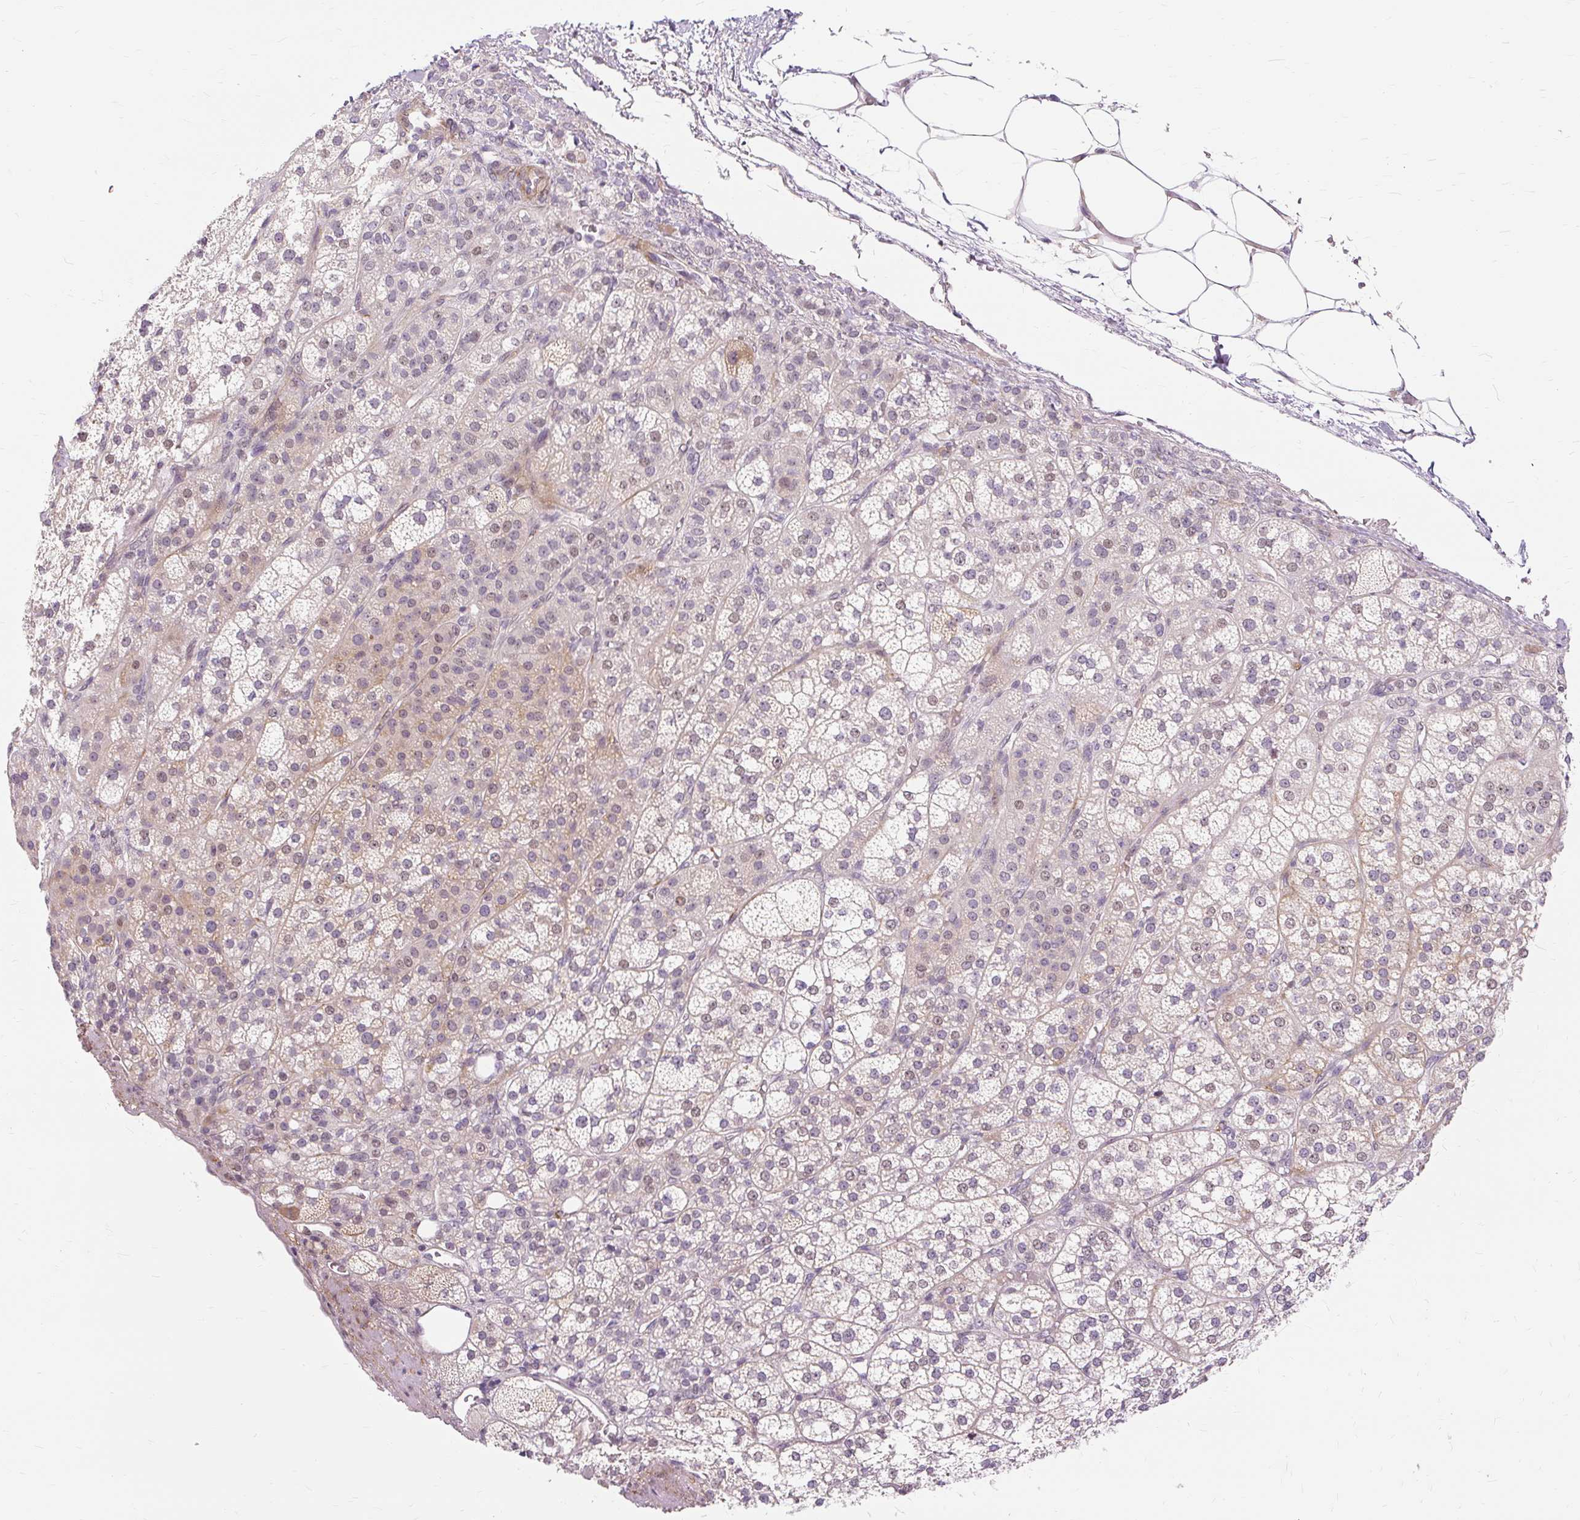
{"staining": {"intensity": "weak", "quantity": "25%-75%", "location": "cytoplasmic/membranous,nuclear"}, "tissue": "adrenal gland", "cell_type": "Glandular cells", "image_type": "normal", "snomed": [{"axis": "morphology", "description": "Normal tissue, NOS"}, {"axis": "topography", "description": "Adrenal gland"}], "caption": "This image shows normal adrenal gland stained with immunohistochemistry (IHC) to label a protein in brown. The cytoplasmic/membranous,nuclear of glandular cells show weak positivity for the protein. Nuclei are counter-stained blue.", "gene": "MMACHC", "patient": {"sex": "female", "age": 60}}